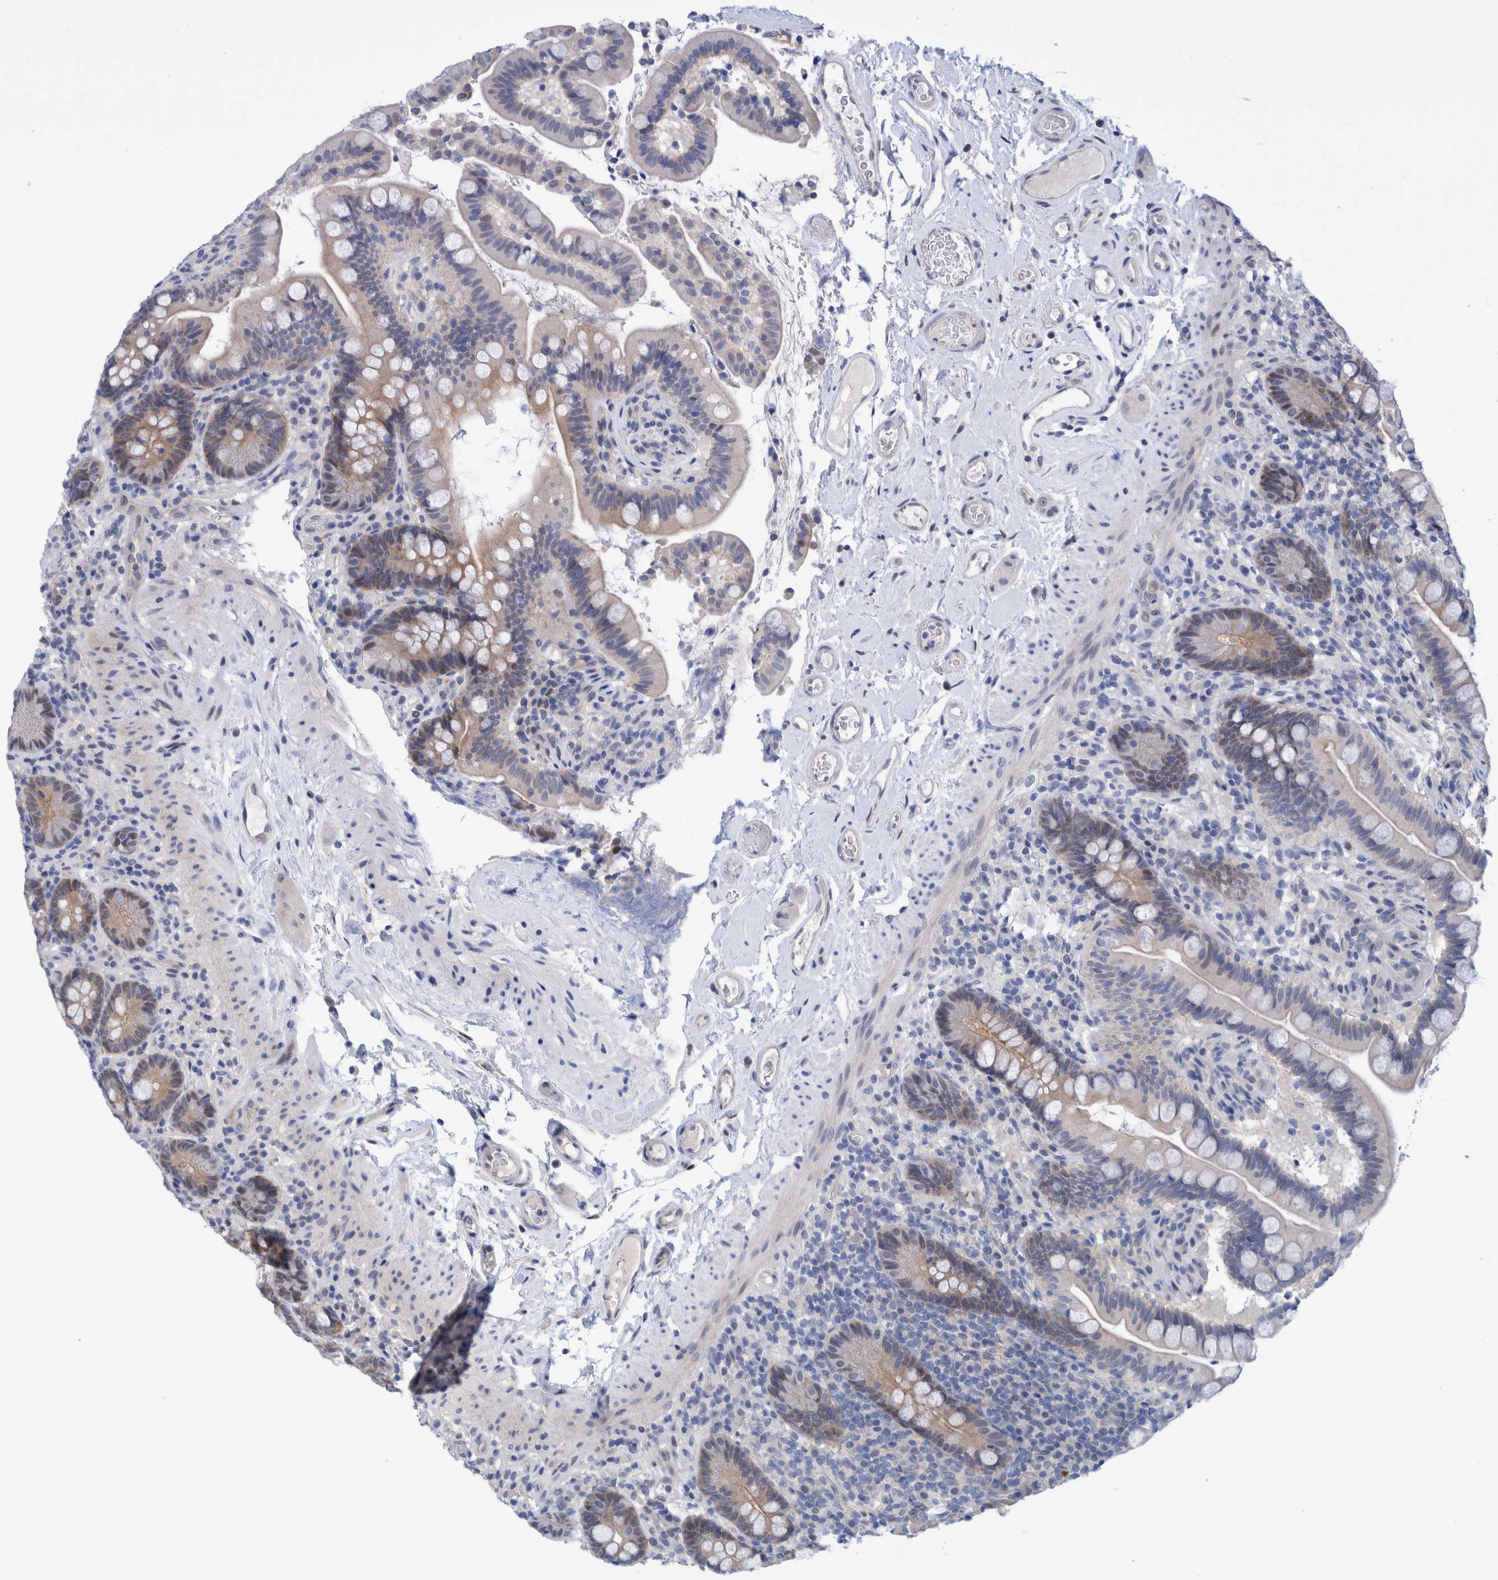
{"staining": {"intensity": "negative", "quantity": "none", "location": "none"}, "tissue": "colon", "cell_type": "Endothelial cells", "image_type": "normal", "snomed": [{"axis": "morphology", "description": "Normal tissue, NOS"}, {"axis": "topography", "description": "Smooth muscle"}, {"axis": "topography", "description": "Colon"}], "caption": "High power microscopy image of an immunohistochemistry (IHC) histopathology image of normal colon, revealing no significant expression in endothelial cells.", "gene": "PFAS", "patient": {"sex": "male", "age": 73}}